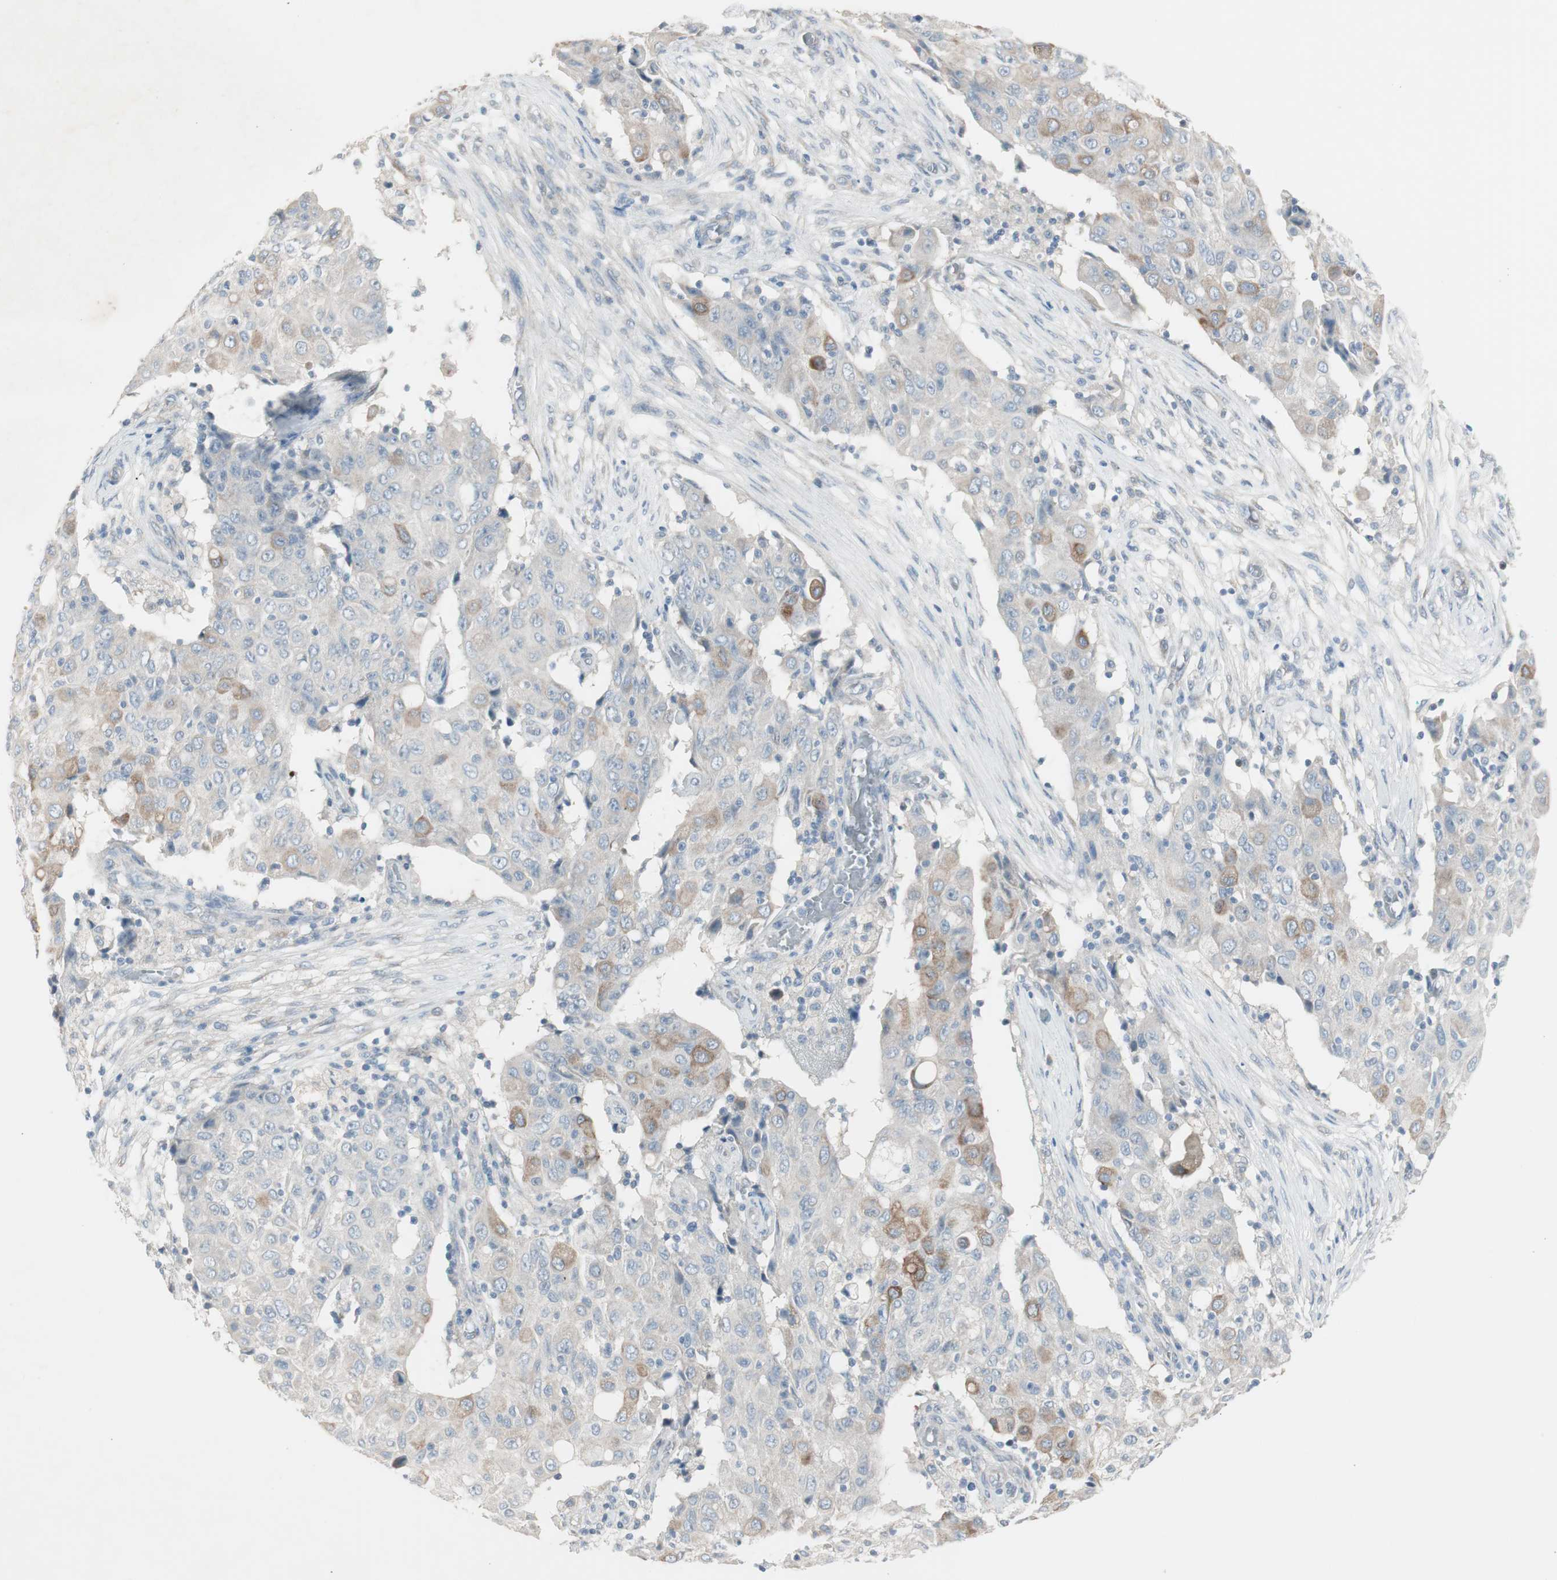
{"staining": {"intensity": "weak", "quantity": "<25%", "location": "cytoplasmic/membranous"}, "tissue": "ovarian cancer", "cell_type": "Tumor cells", "image_type": "cancer", "snomed": [{"axis": "morphology", "description": "Carcinoma, endometroid"}, {"axis": "topography", "description": "Ovary"}], "caption": "IHC micrograph of neoplastic tissue: ovarian cancer (endometroid carcinoma) stained with DAB shows no significant protein staining in tumor cells.", "gene": "MAPRE3", "patient": {"sex": "female", "age": 42}}